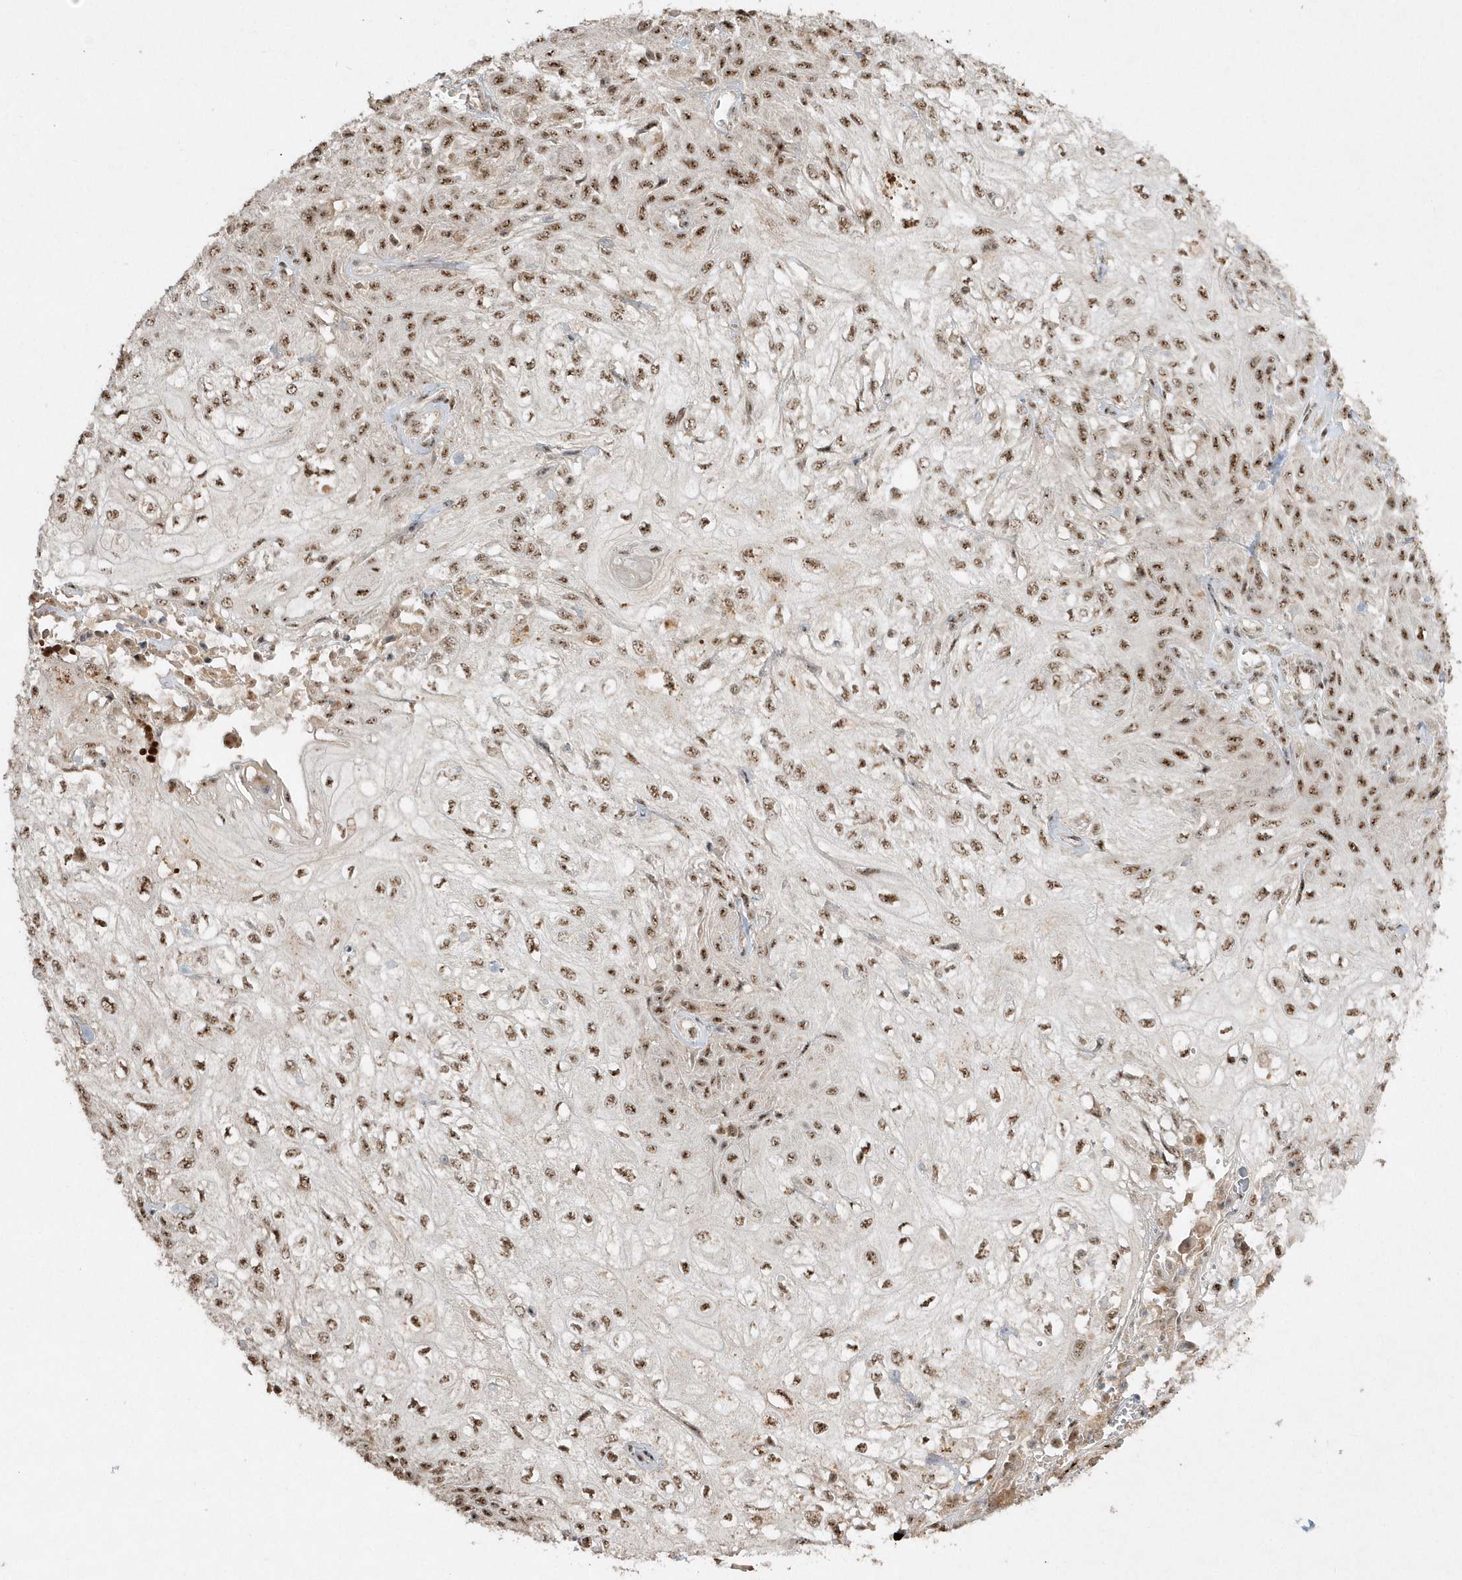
{"staining": {"intensity": "moderate", "quantity": ">75%", "location": "nuclear"}, "tissue": "skin cancer", "cell_type": "Tumor cells", "image_type": "cancer", "snomed": [{"axis": "morphology", "description": "Squamous cell carcinoma, NOS"}, {"axis": "morphology", "description": "Squamous cell carcinoma, metastatic, NOS"}, {"axis": "topography", "description": "Skin"}, {"axis": "topography", "description": "Lymph node"}], "caption": "An image of skin metastatic squamous cell carcinoma stained for a protein demonstrates moderate nuclear brown staining in tumor cells.", "gene": "POLR3B", "patient": {"sex": "male", "age": 75}}